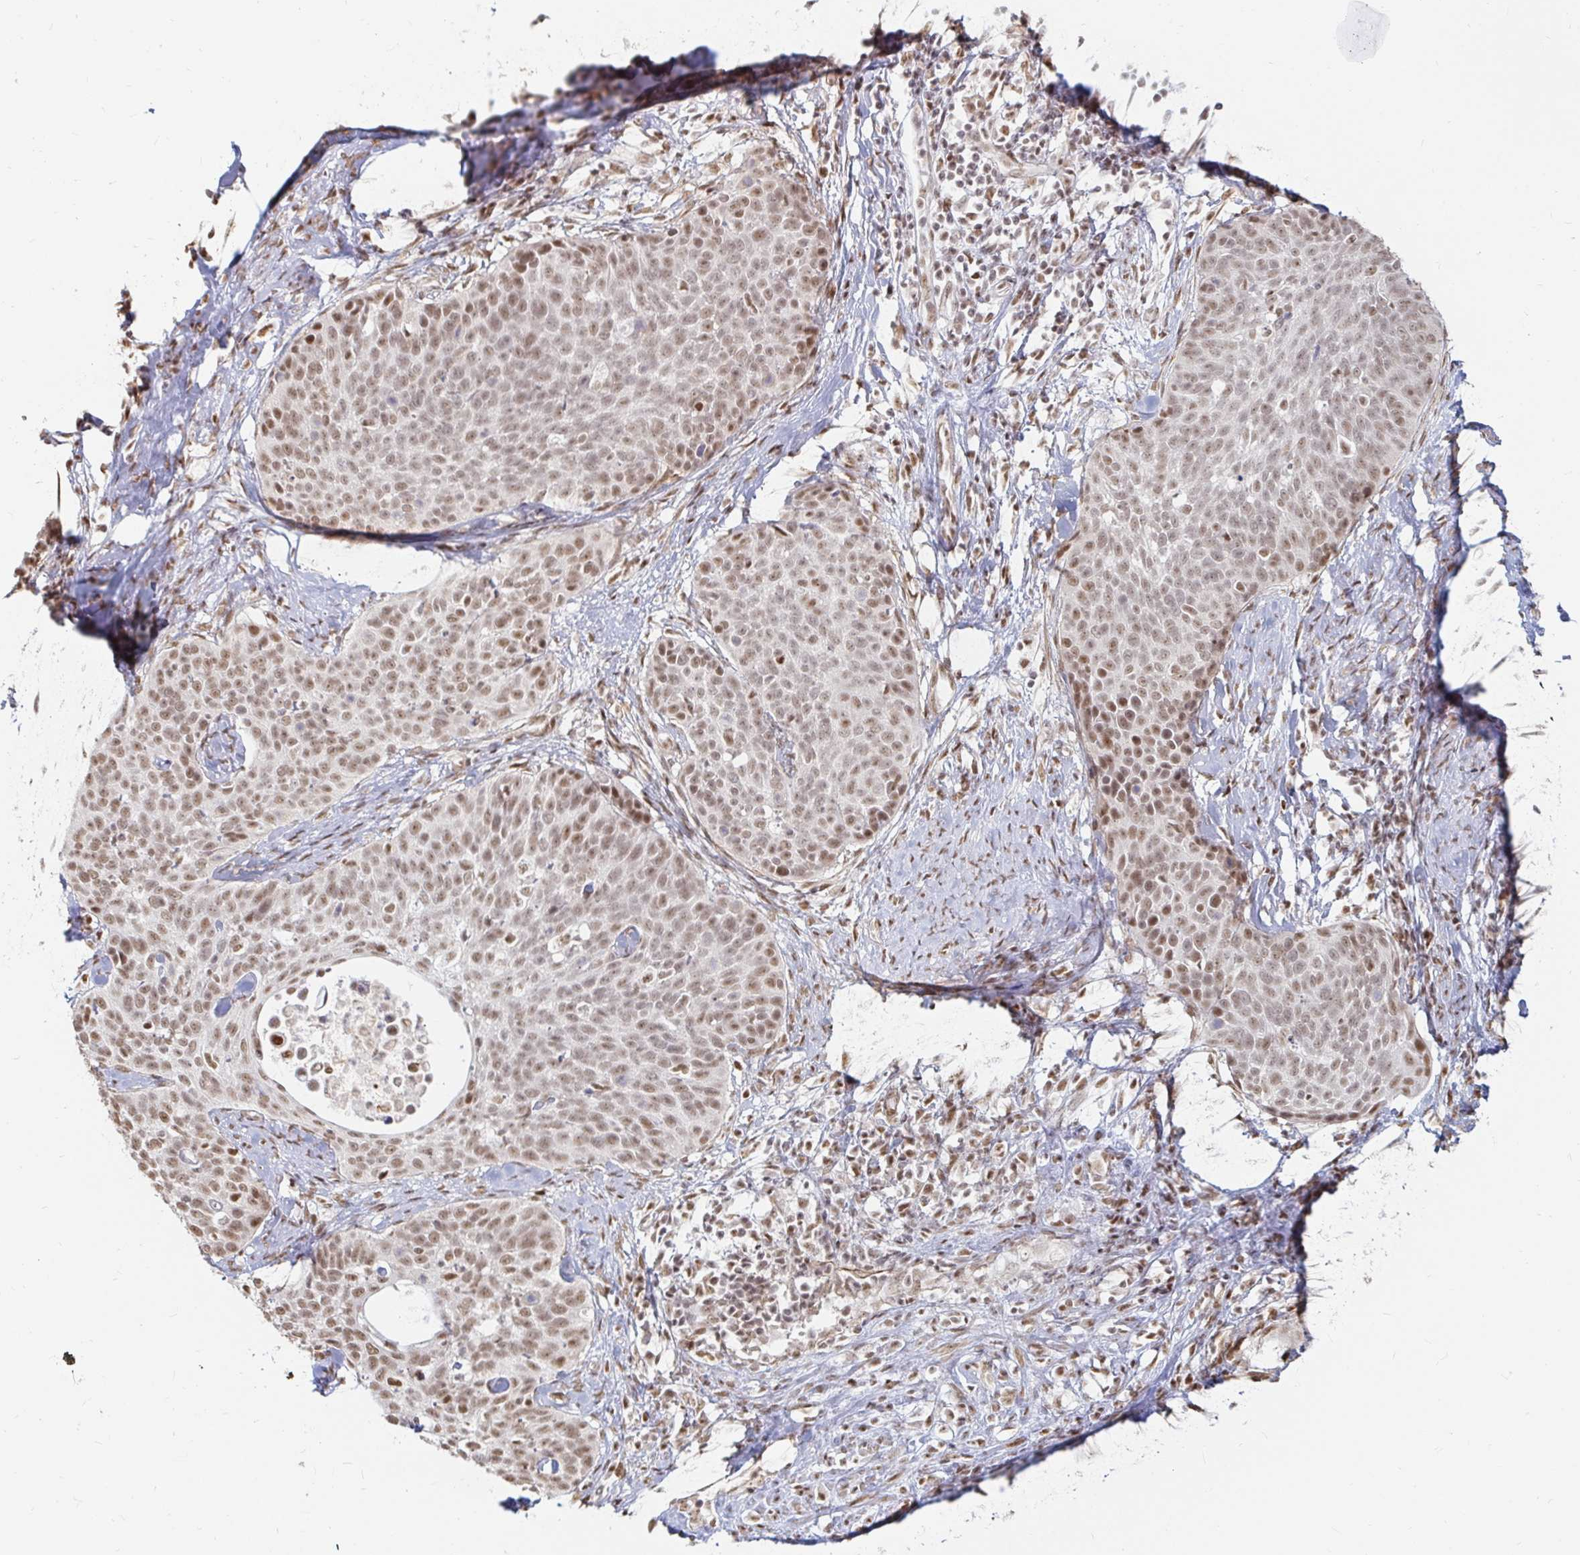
{"staining": {"intensity": "moderate", "quantity": ">75%", "location": "nuclear"}, "tissue": "cervical cancer", "cell_type": "Tumor cells", "image_type": "cancer", "snomed": [{"axis": "morphology", "description": "Squamous cell carcinoma, NOS"}, {"axis": "topography", "description": "Cervix"}], "caption": "Protein analysis of cervical squamous cell carcinoma tissue displays moderate nuclear staining in about >75% of tumor cells. The staining is performed using DAB brown chromogen to label protein expression. The nuclei are counter-stained blue using hematoxylin.", "gene": "HNRNPU", "patient": {"sex": "female", "age": 69}}